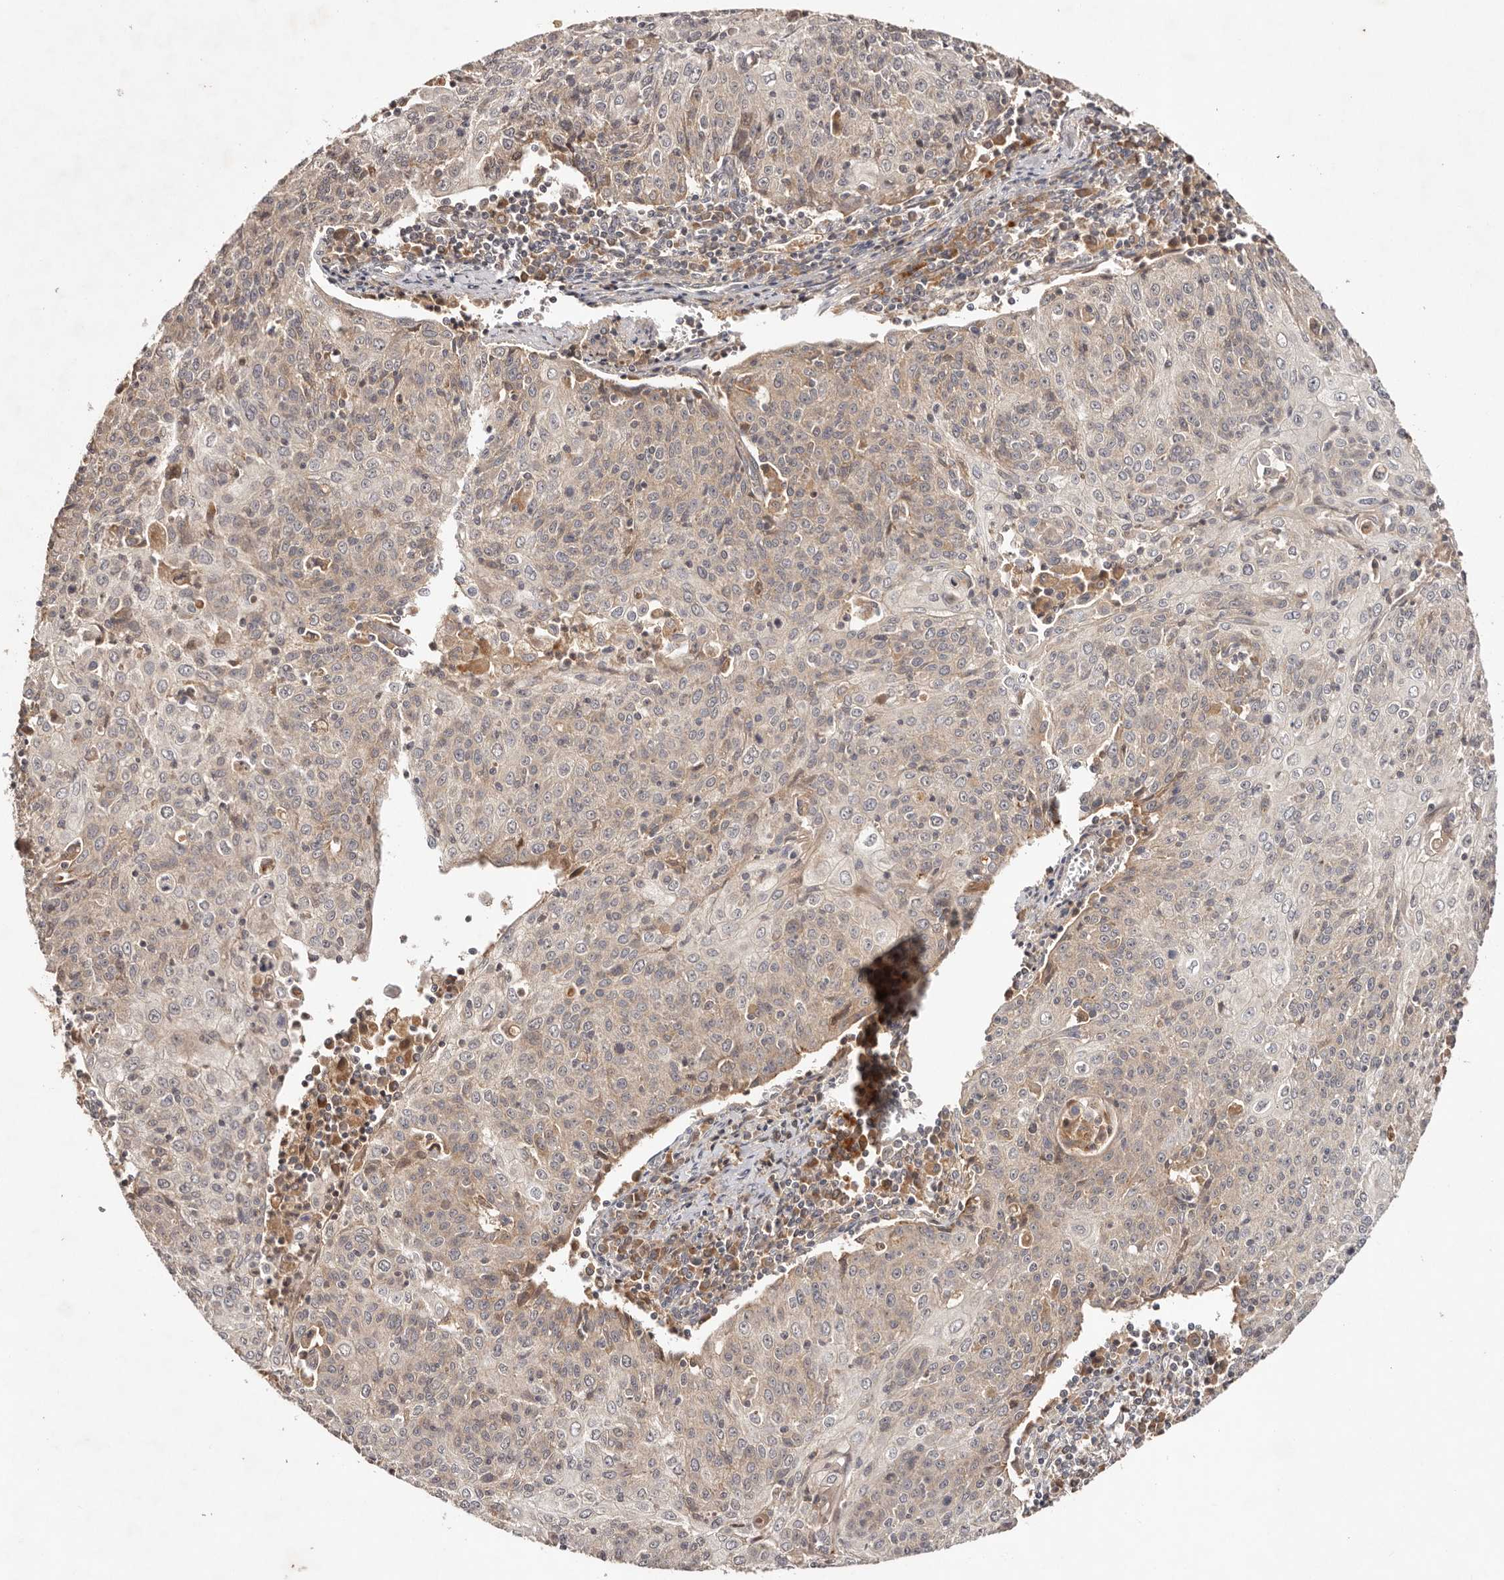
{"staining": {"intensity": "weak", "quantity": "<25%", "location": "cytoplasmic/membranous"}, "tissue": "cervical cancer", "cell_type": "Tumor cells", "image_type": "cancer", "snomed": [{"axis": "morphology", "description": "Squamous cell carcinoma, NOS"}, {"axis": "topography", "description": "Cervix"}], "caption": "Tumor cells are negative for protein expression in human cervical cancer.", "gene": "PKIB", "patient": {"sex": "female", "age": 48}}